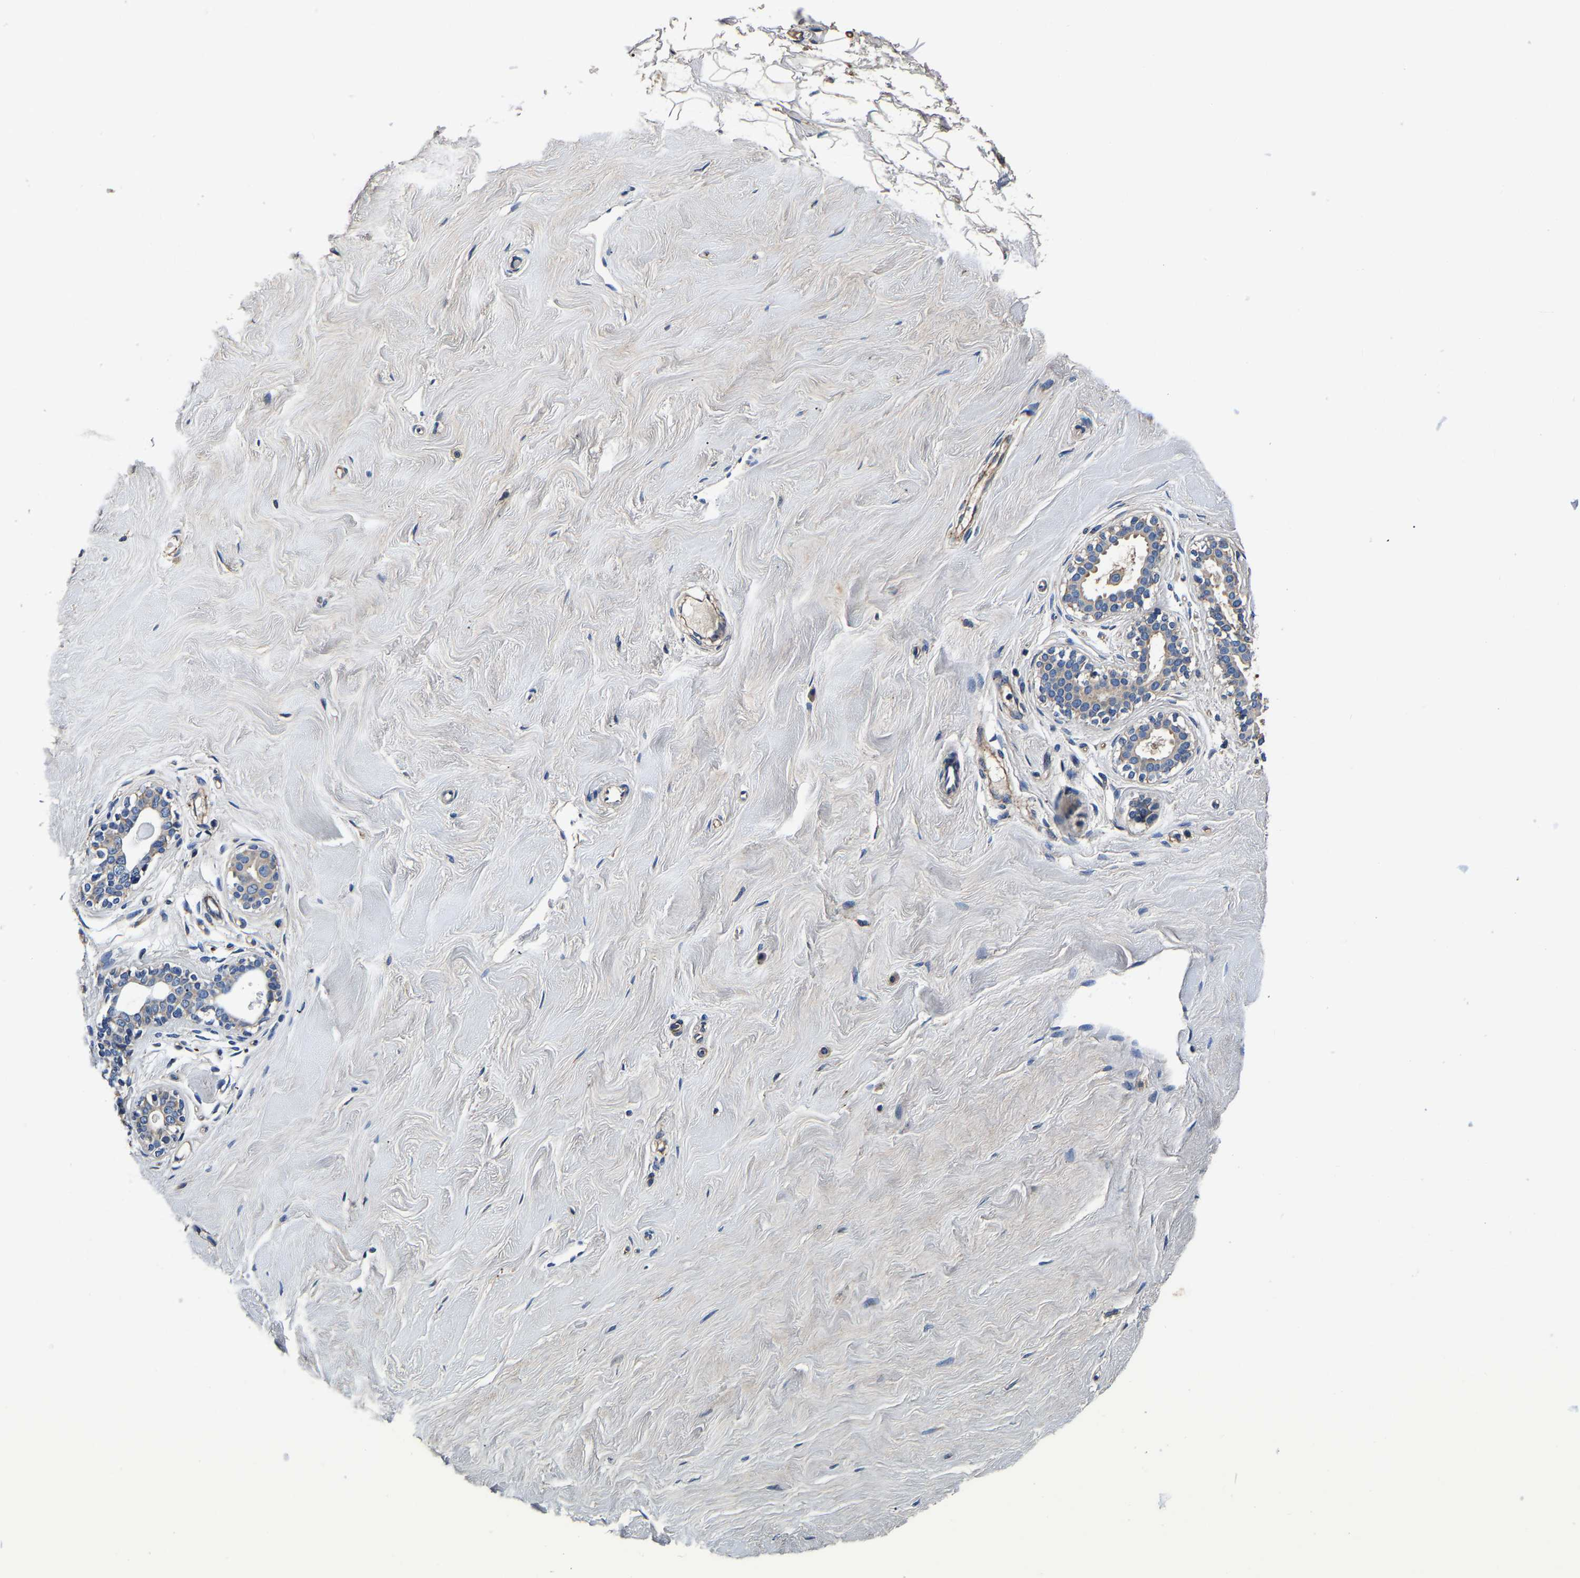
{"staining": {"intensity": "weak", "quantity": "<25%", "location": "cytoplasmic/membranous"}, "tissue": "breast", "cell_type": "Glandular cells", "image_type": "normal", "snomed": [{"axis": "morphology", "description": "Normal tissue, NOS"}, {"axis": "topography", "description": "Breast"}], "caption": "Glandular cells show no significant staining in benign breast. The staining was performed using DAB (3,3'-diaminobenzidine) to visualize the protein expression in brown, while the nuclei were stained in blue with hematoxylin (Magnification: 20x).", "gene": "SH3GLB1", "patient": {"sex": "female", "age": 23}}